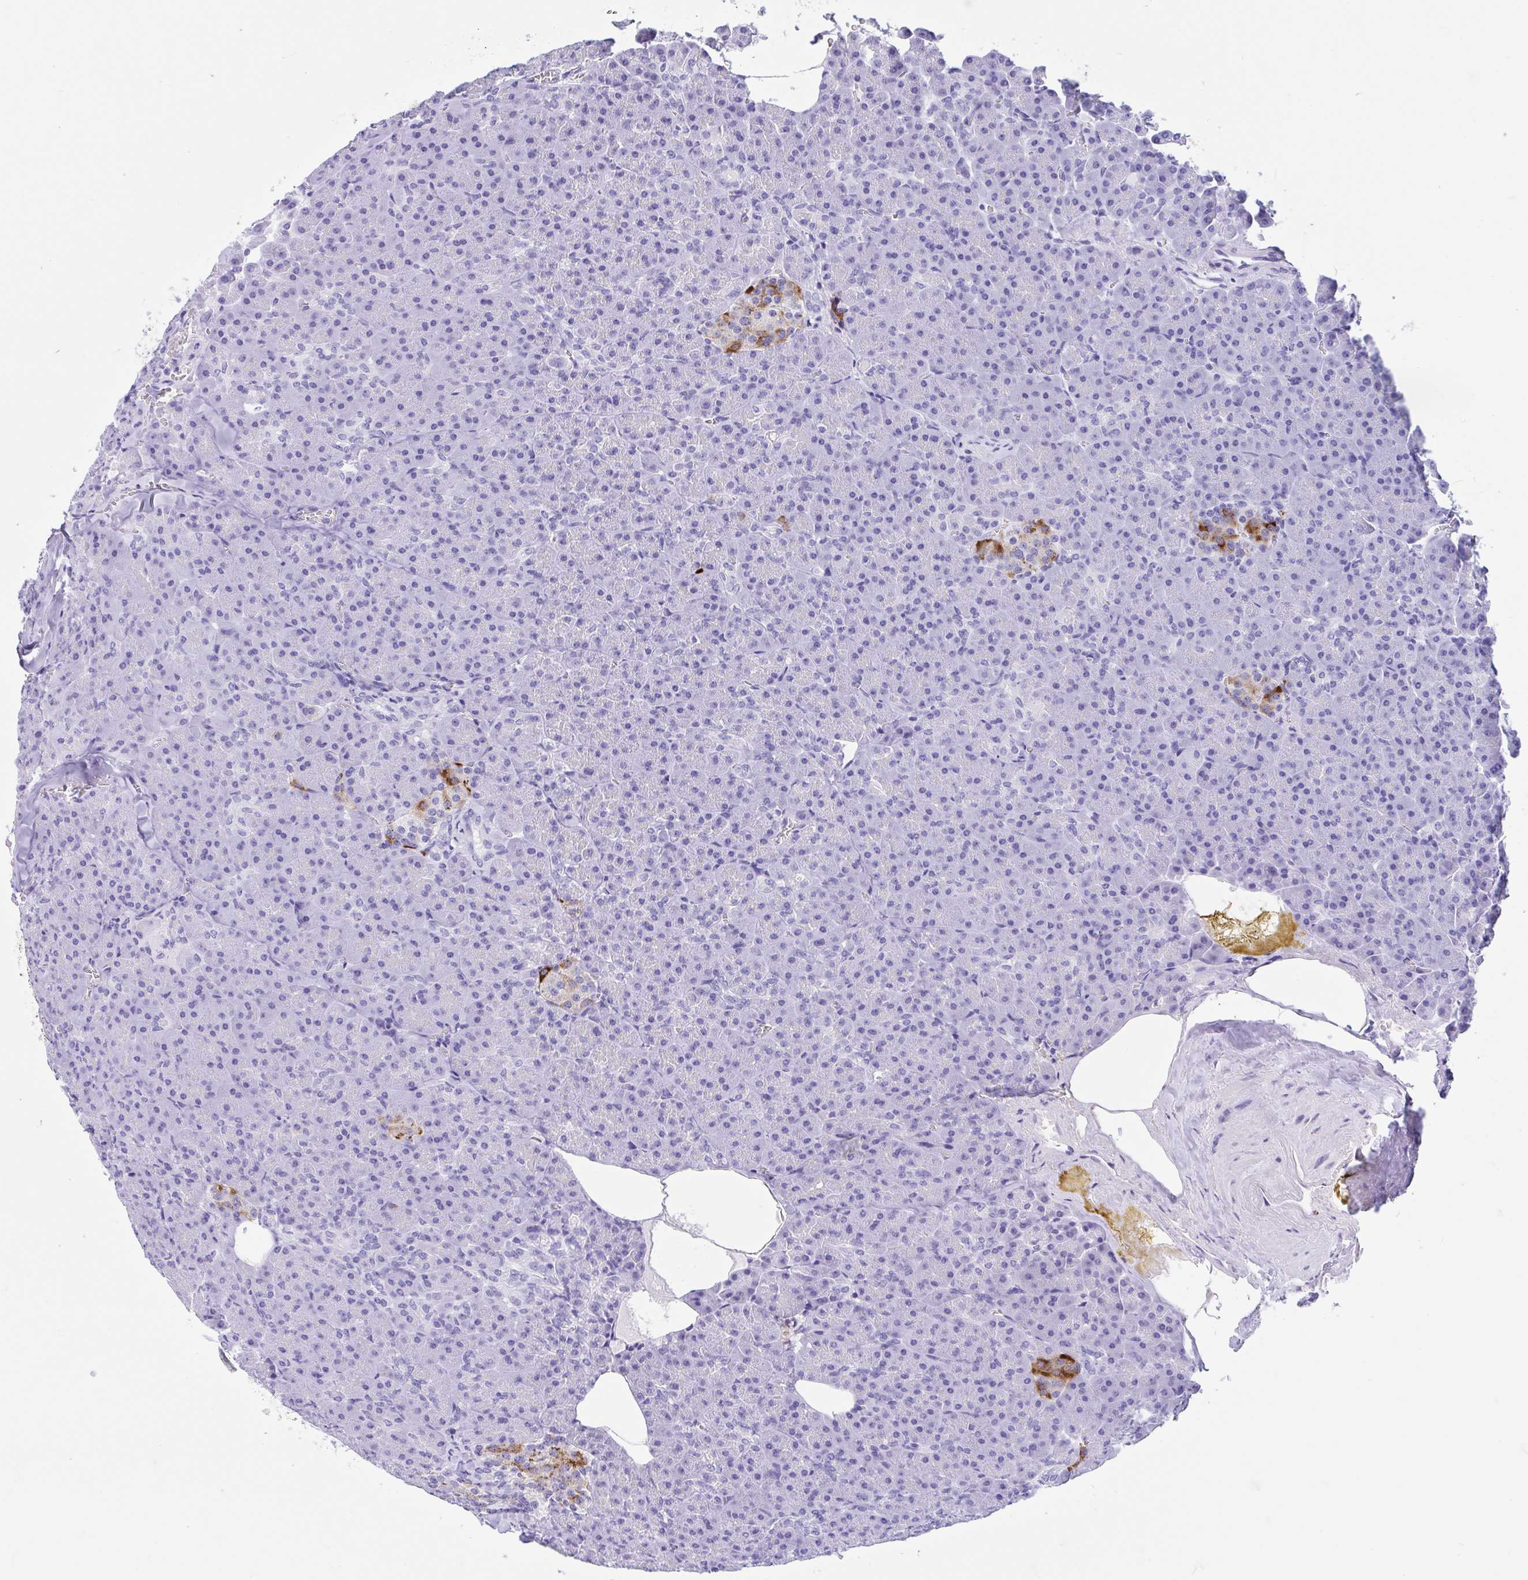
{"staining": {"intensity": "negative", "quantity": "none", "location": "none"}, "tissue": "pancreas", "cell_type": "Exocrine glandular cells", "image_type": "normal", "snomed": [{"axis": "morphology", "description": "Normal tissue, NOS"}, {"axis": "topography", "description": "Pancreas"}], "caption": "IHC photomicrograph of unremarkable pancreas: pancreas stained with DAB reveals no significant protein expression in exocrine glandular cells.", "gene": "IAPP", "patient": {"sex": "female", "age": 74}}